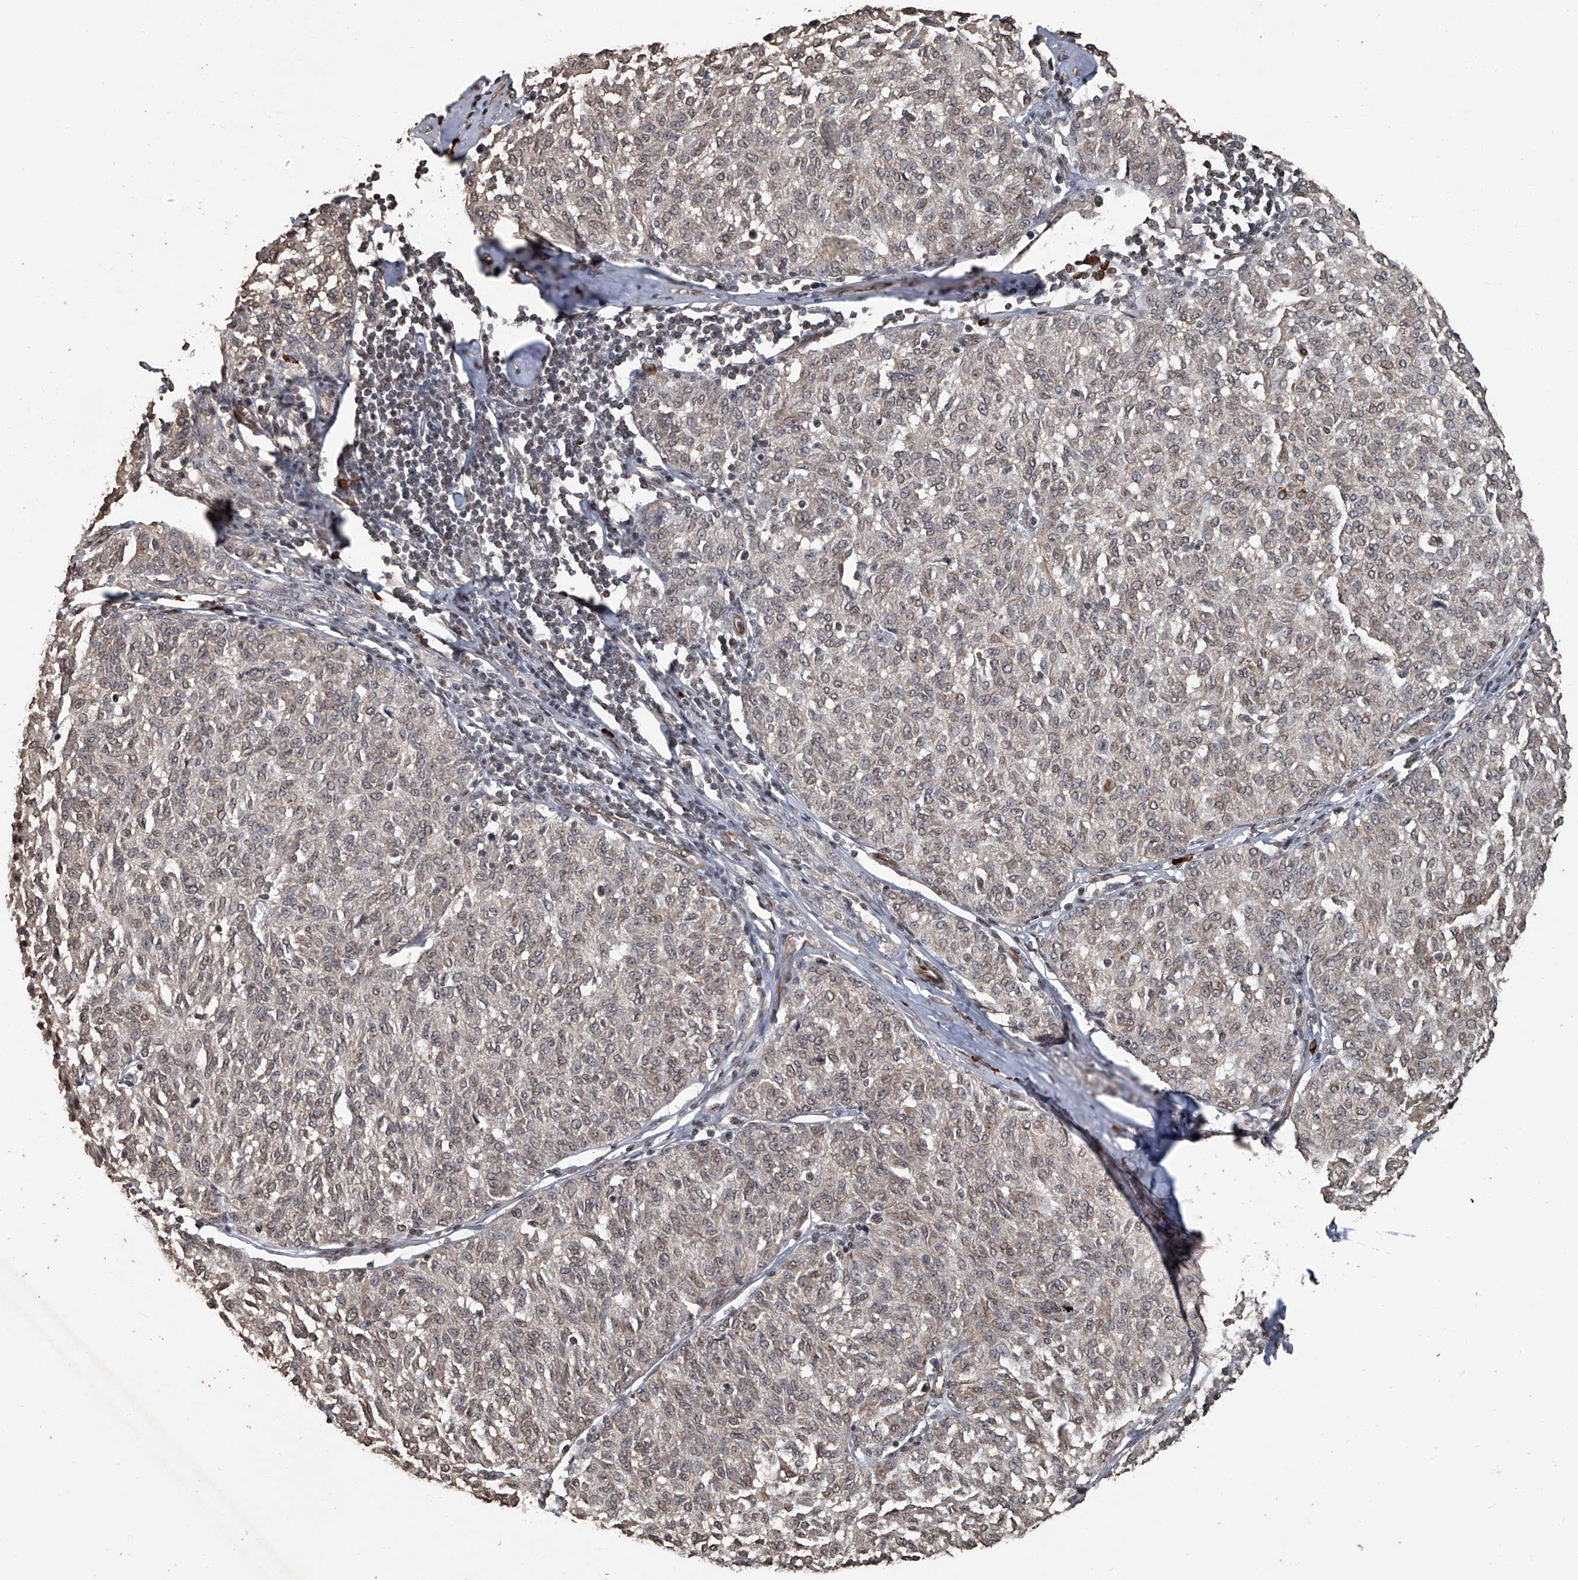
{"staining": {"intensity": "moderate", "quantity": "<25%", "location": "cytoplasmic/membranous"}, "tissue": "melanoma", "cell_type": "Tumor cells", "image_type": "cancer", "snomed": [{"axis": "morphology", "description": "Malignant melanoma, NOS"}, {"axis": "topography", "description": "Skin"}], "caption": "About <25% of tumor cells in human melanoma reveal moderate cytoplasmic/membranous protein positivity as visualized by brown immunohistochemical staining.", "gene": "GPR132", "patient": {"sex": "female", "age": 72}}